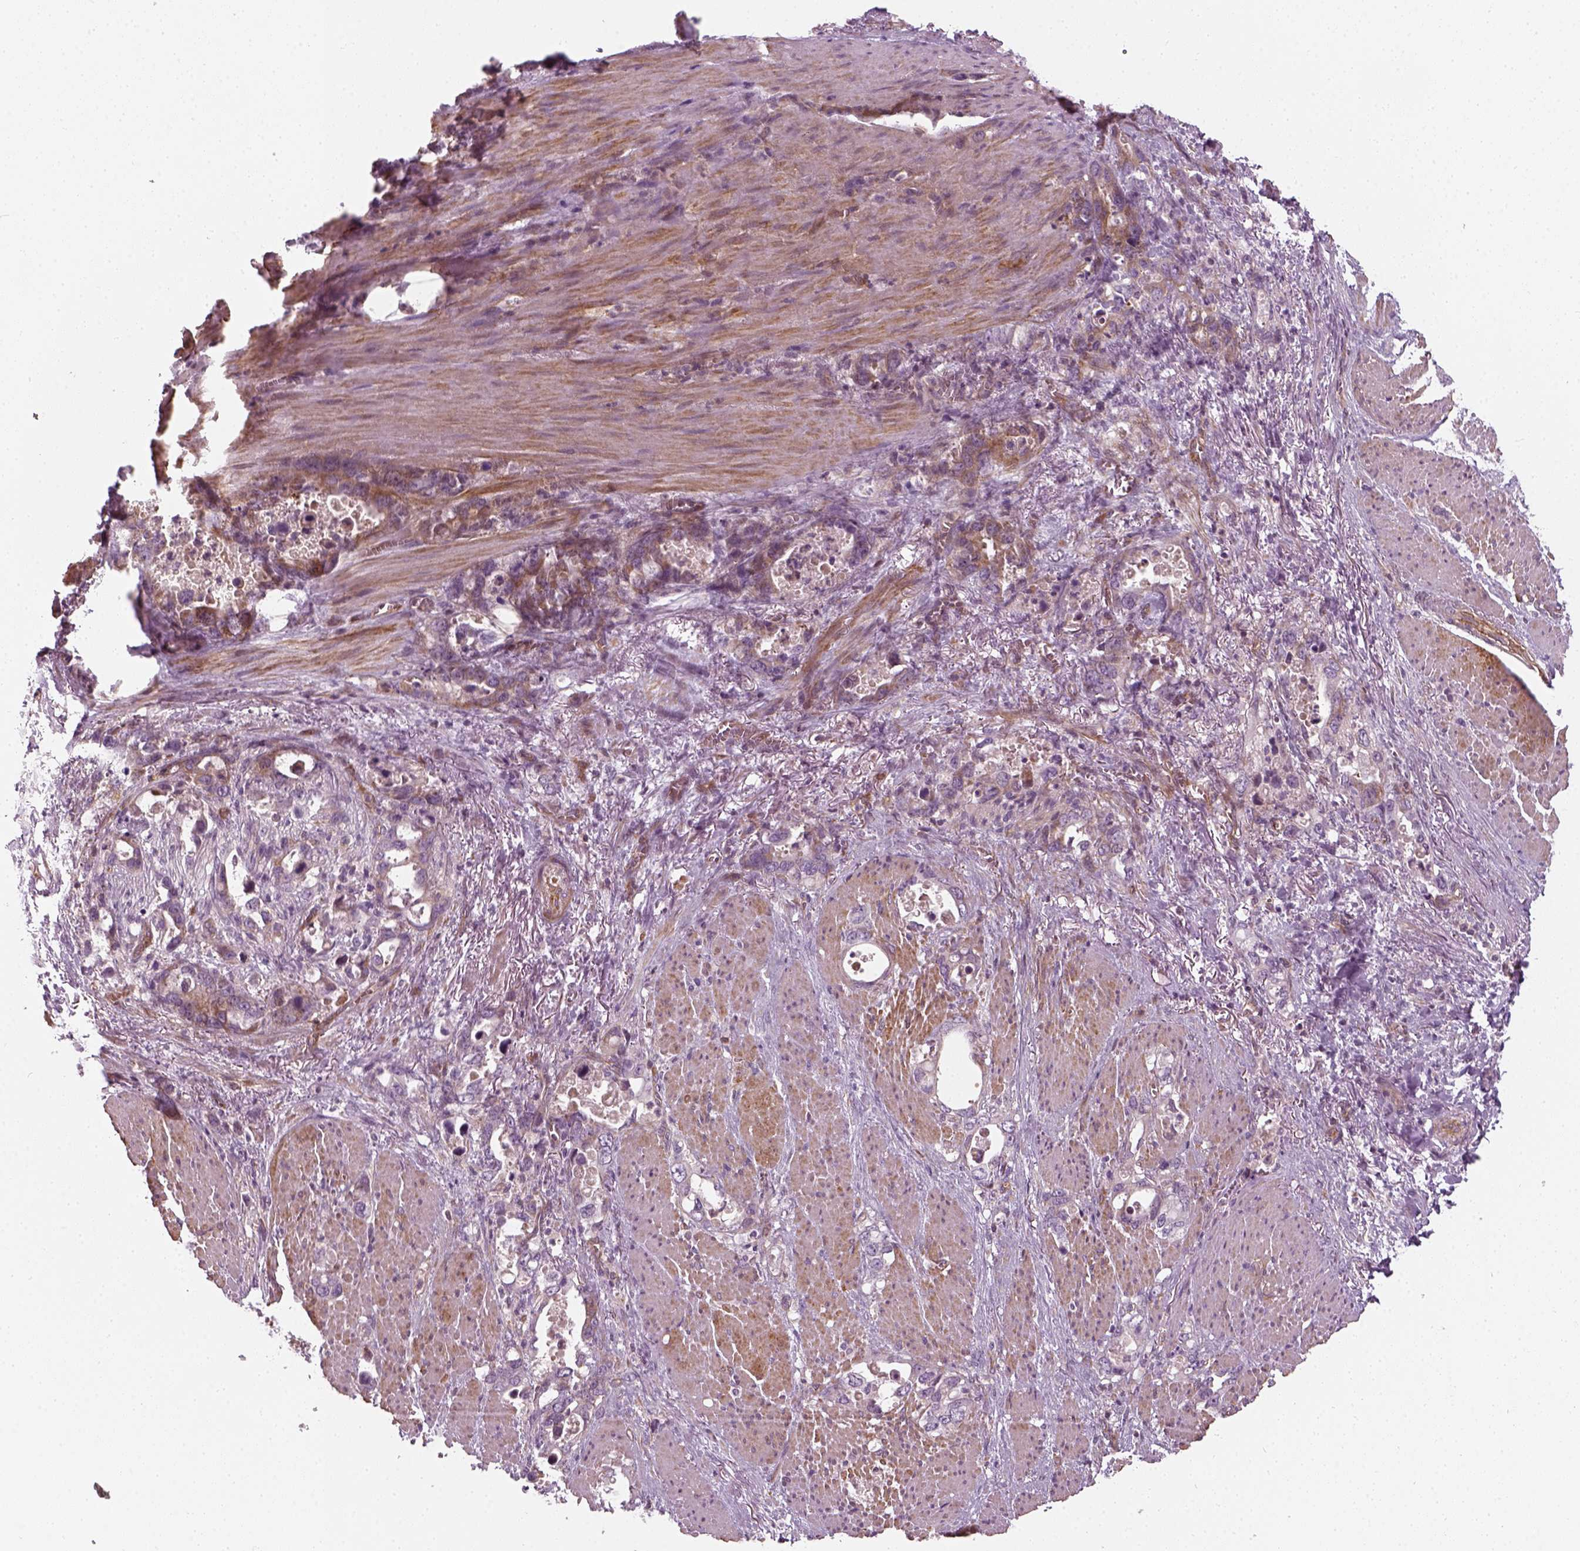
{"staining": {"intensity": "negative", "quantity": "none", "location": "none"}, "tissue": "stomach cancer", "cell_type": "Tumor cells", "image_type": "cancer", "snomed": [{"axis": "morphology", "description": "Normal tissue, NOS"}, {"axis": "morphology", "description": "Adenocarcinoma, NOS"}, {"axis": "topography", "description": "Esophagus"}, {"axis": "topography", "description": "Stomach, upper"}], "caption": "This image is of stomach cancer (adenocarcinoma) stained with IHC to label a protein in brown with the nuclei are counter-stained blue. There is no staining in tumor cells.", "gene": "DNASE1L1", "patient": {"sex": "male", "age": 74}}